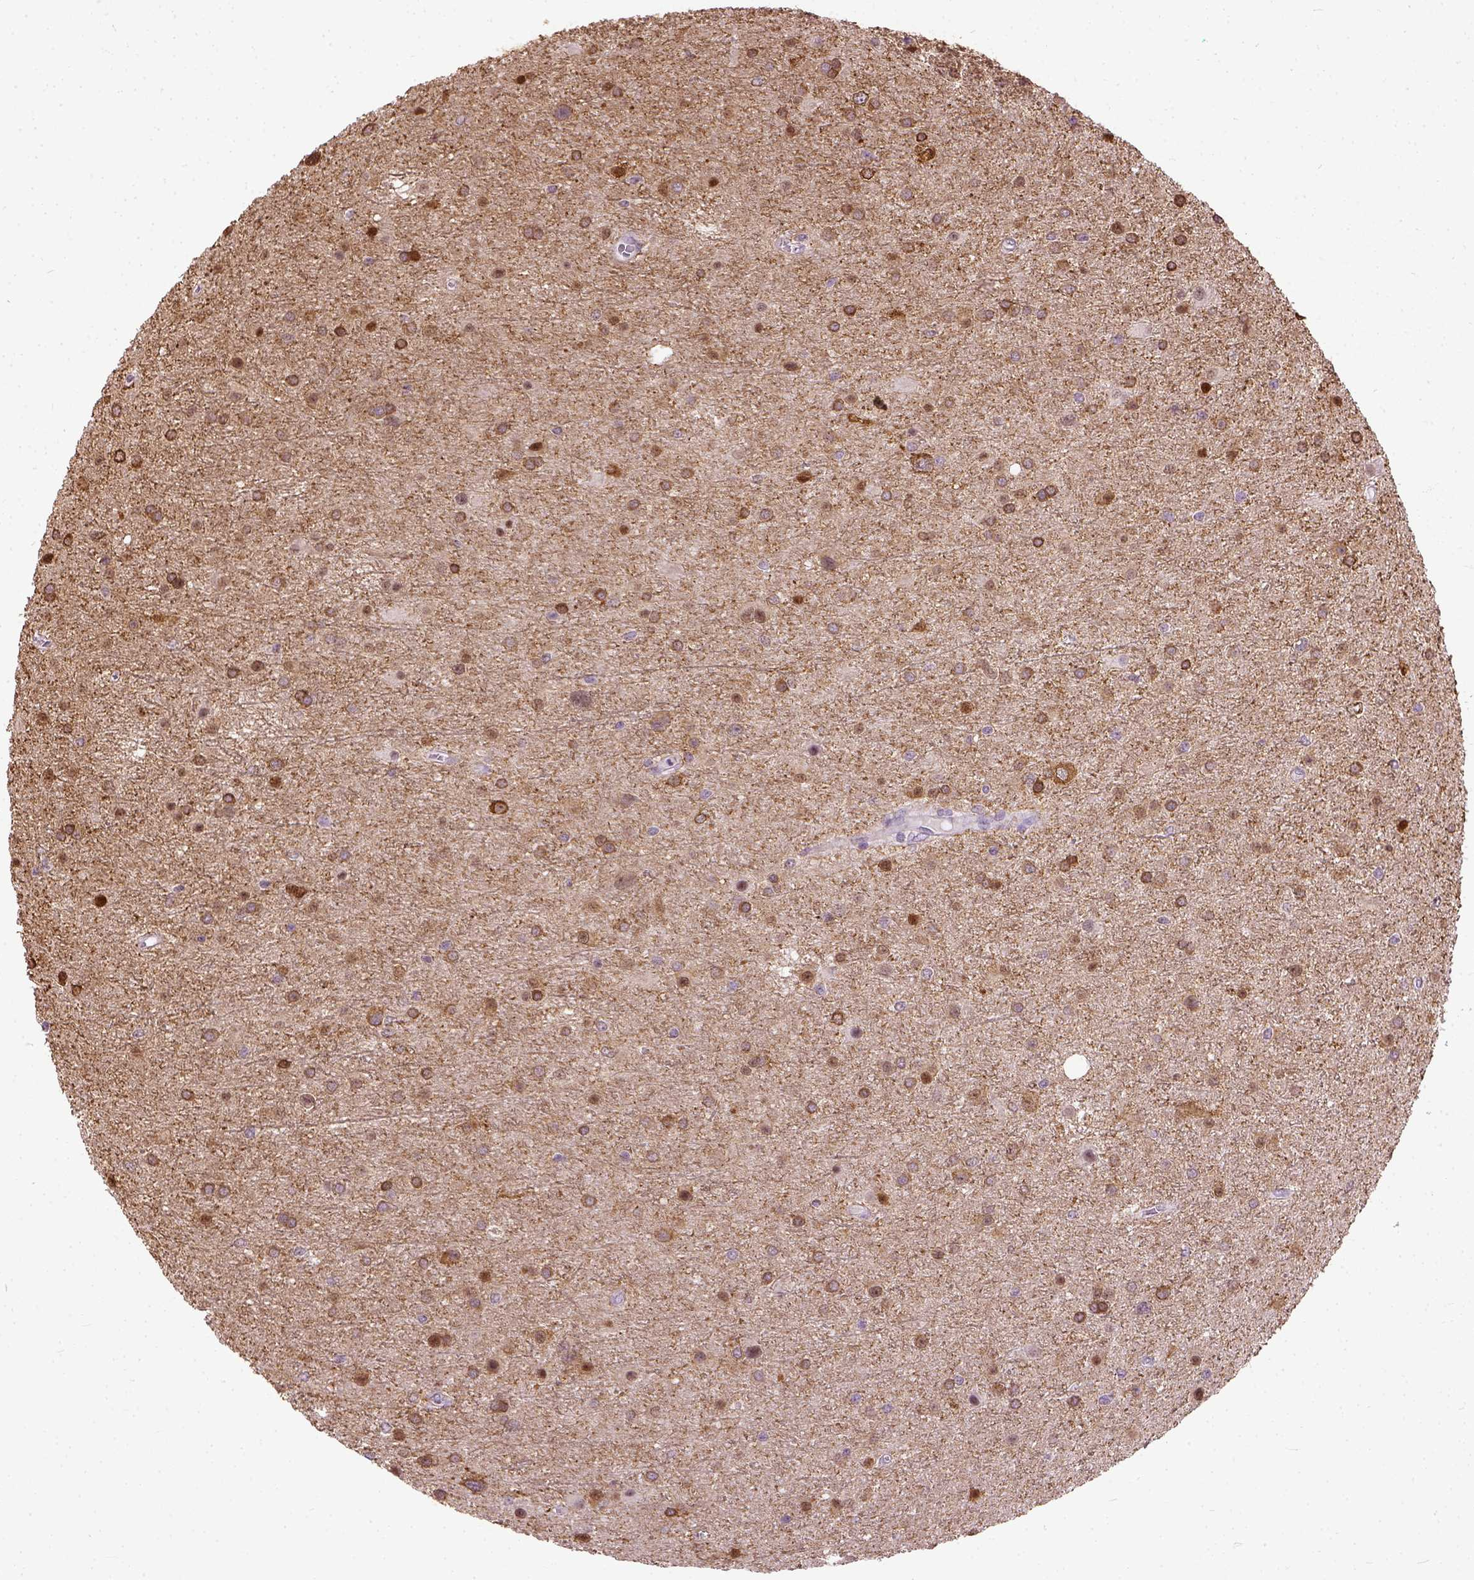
{"staining": {"intensity": "moderate", "quantity": "25%-75%", "location": "cytoplasmic/membranous"}, "tissue": "glioma", "cell_type": "Tumor cells", "image_type": "cancer", "snomed": [{"axis": "morphology", "description": "Glioma, malignant, Low grade"}, {"axis": "topography", "description": "Brain"}], "caption": "Glioma tissue shows moderate cytoplasmic/membranous positivity in approximately 25%-75% of tumor cells, visualized by immunohistochemistry. The staining was performed using DAB, with brown indicating positive protein expression. Nuclei are stained blue with hematoxylin.", "gene": "MAPT", "patient": {"sex": "female", "age": 32}}